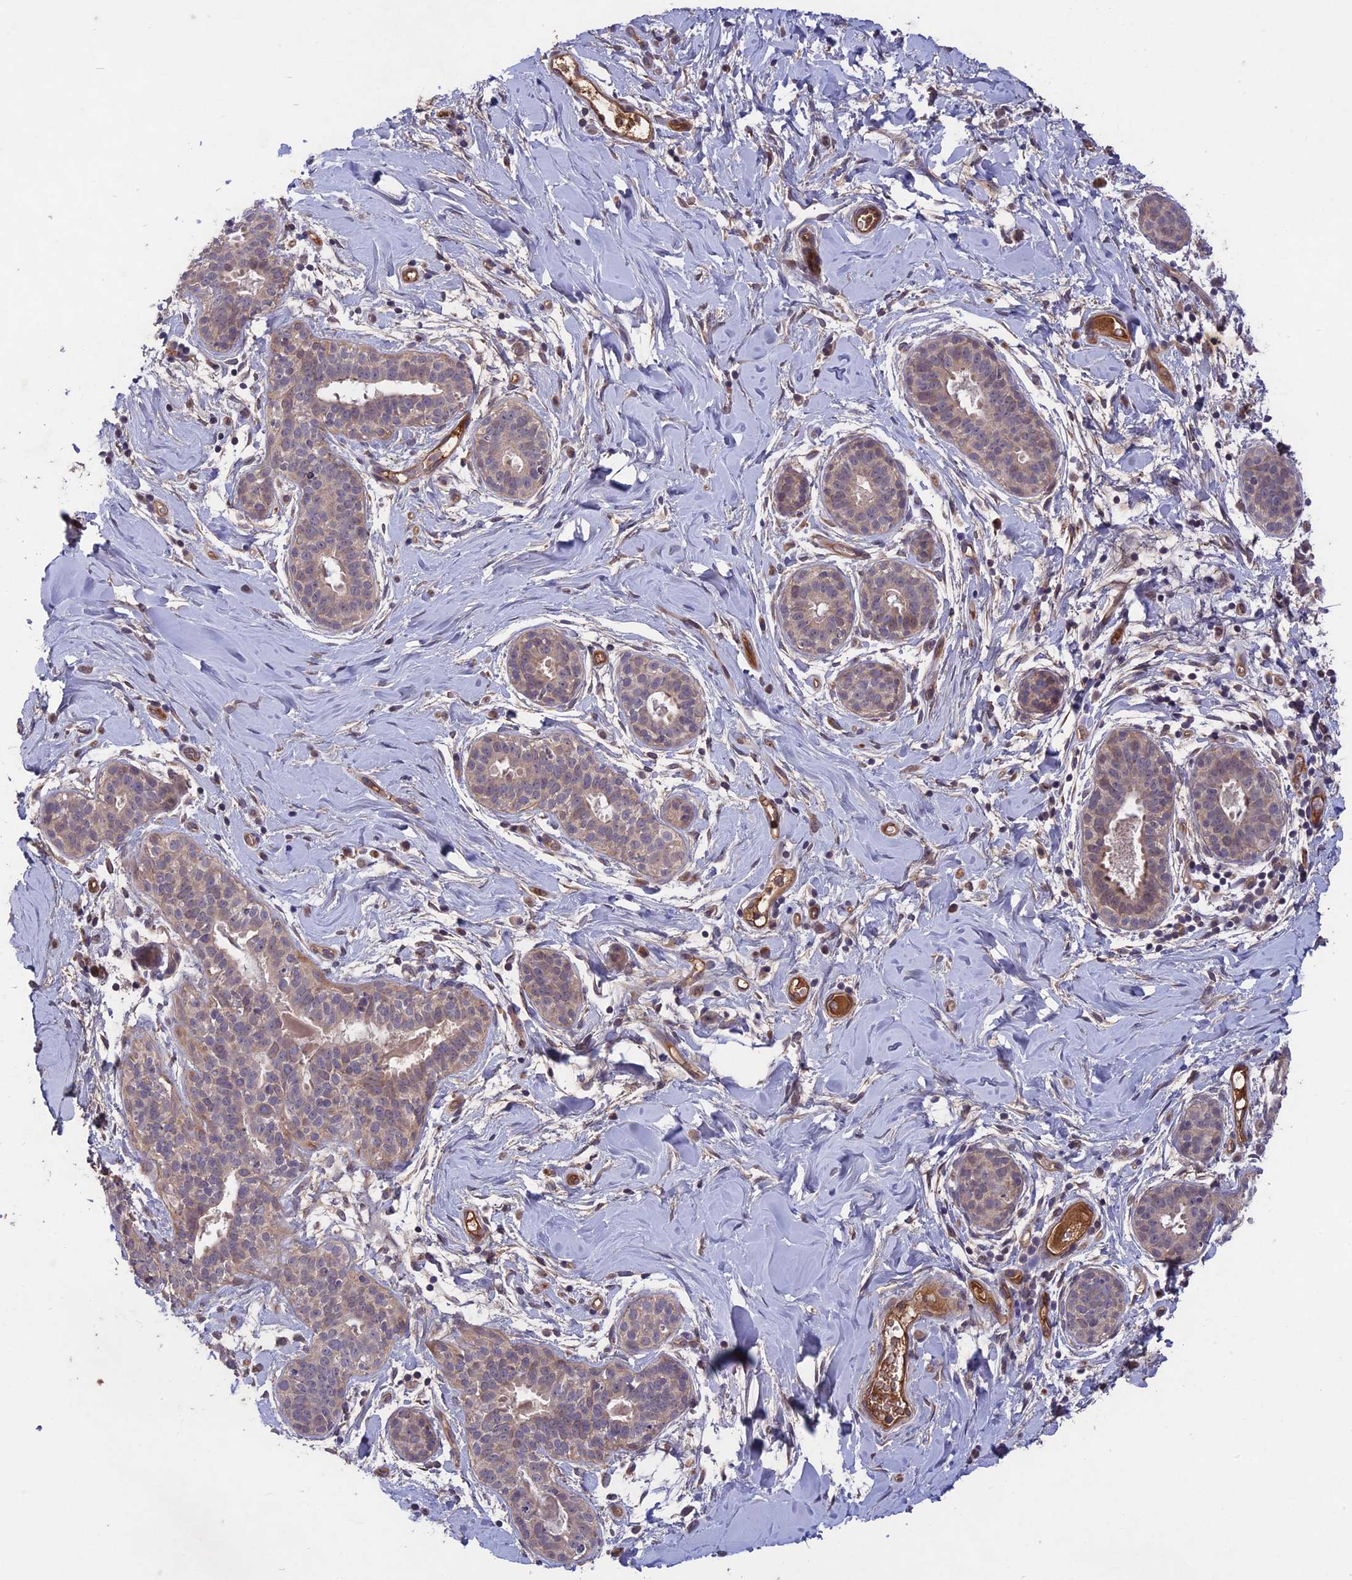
{"staining": {"intensity": "moderate", "quantity": ">75%", "location": "cytoplasmic/membranous"}, "tissue": "adipose tissue", "cell_type": "Adipocytes", "image_type": "normal", "snomed": [{"axis": "morphology", "description": "Normal tissue, NOS"}, {"axis": "topography", "description": "Breast"}], "caption": "This photomicrograph reveals immunohistochemistry staining of unremarkable human adipose tissue, with medium moderate cytoplasmic/membranous expression in approximately >75% of adipocytes.", "gene": "ADO", "patient": {"sex": "female", "age": 26}}